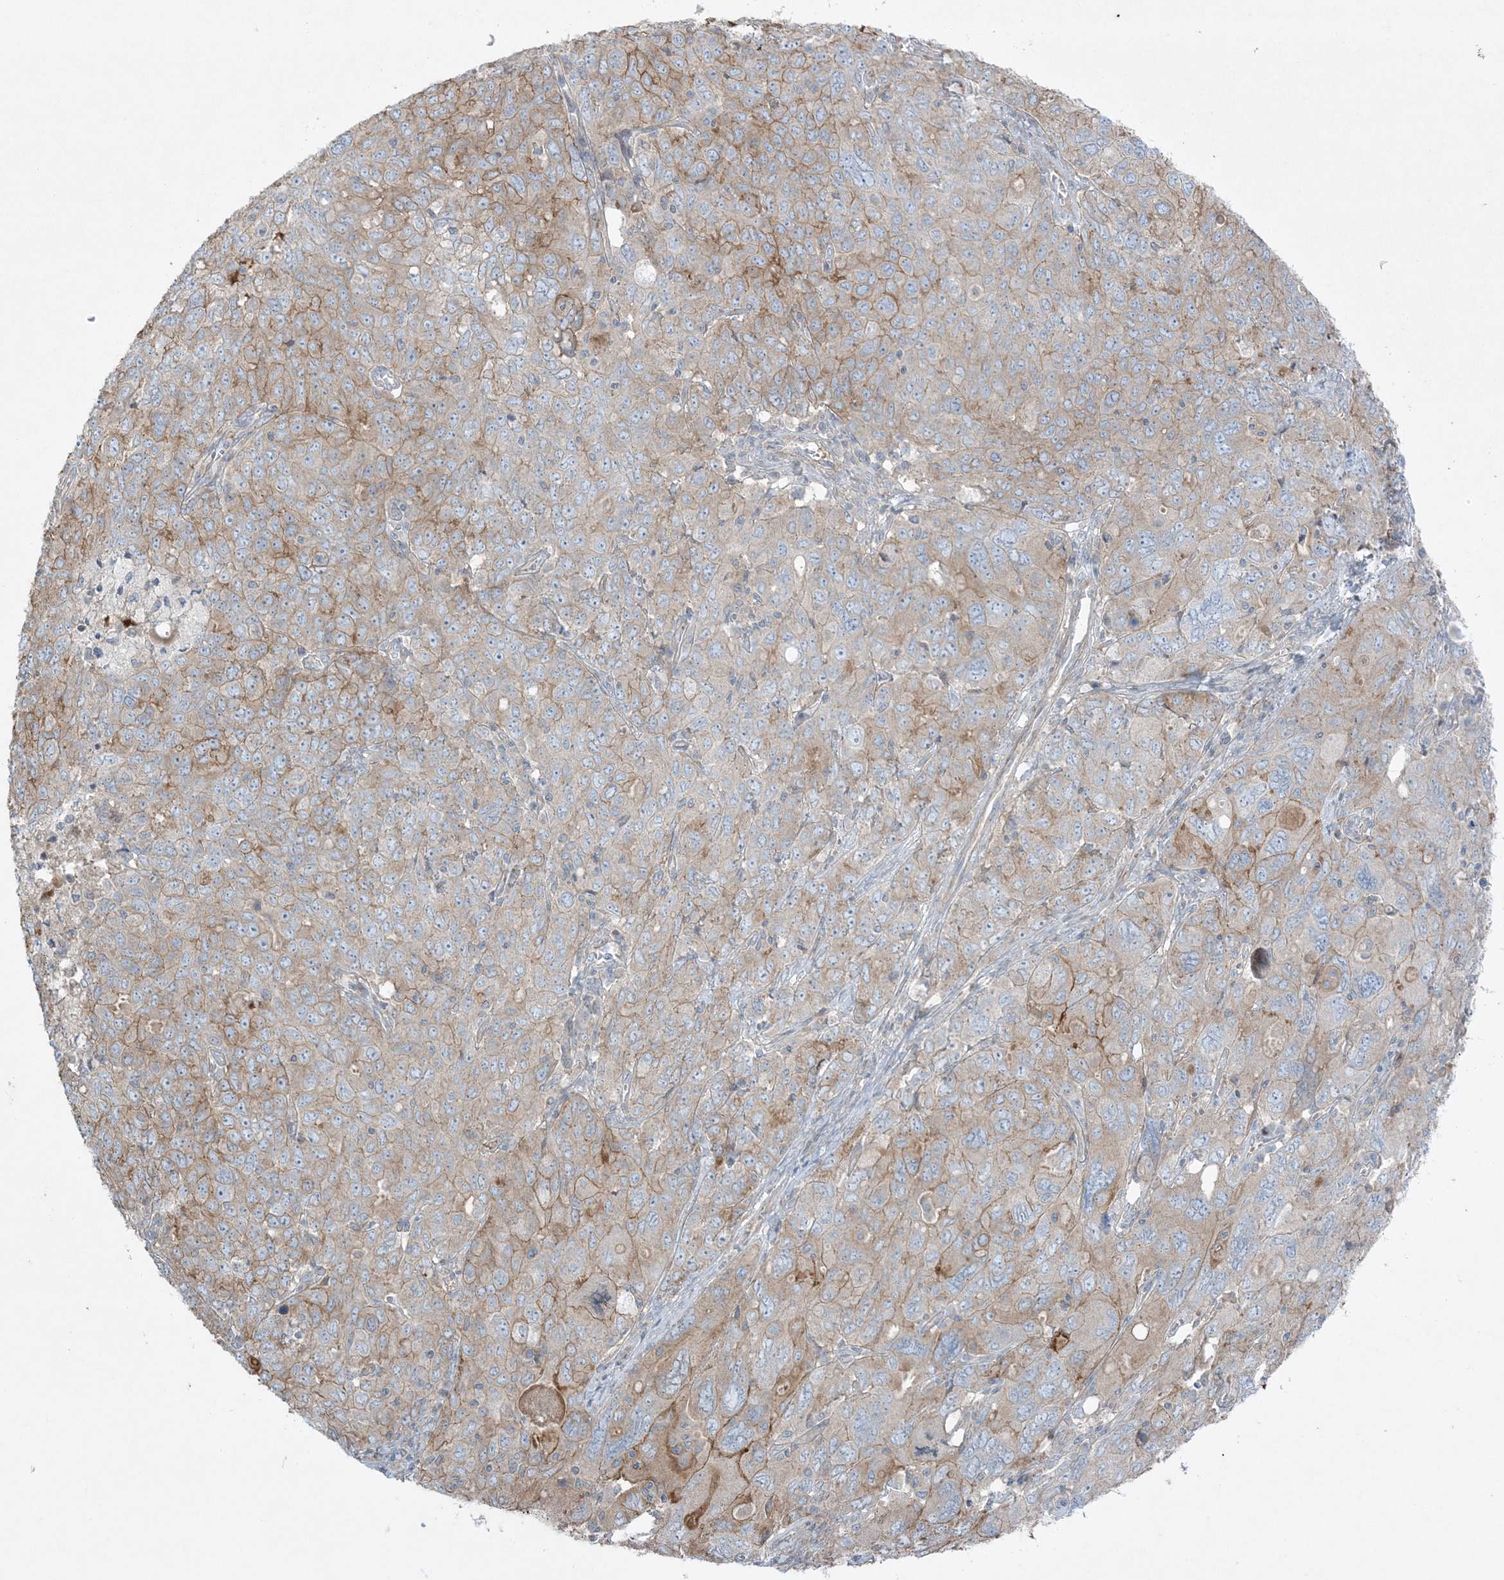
{"staining": {"intensity": "moderate", "quantity": "25%-75%", "location": "cytoplasmic/membranous"}, "tissue": "ovarian cancer", "cell_type": "Tumor cells", "image_type": "cancer", "snomed": [{"axis": "morphology", "description": "Carcinoma, endometroid"}, {"axis": "topography", "description": "Ovary"}], "caption": "This is an image of IHC staining of ovarian endometroid carcinoma, which shows moderate positivity in the cytoplasmic/membranous of tumor cells.", "gene": "PIK3R4", "patient": {"sex": "female", "age": 62}}